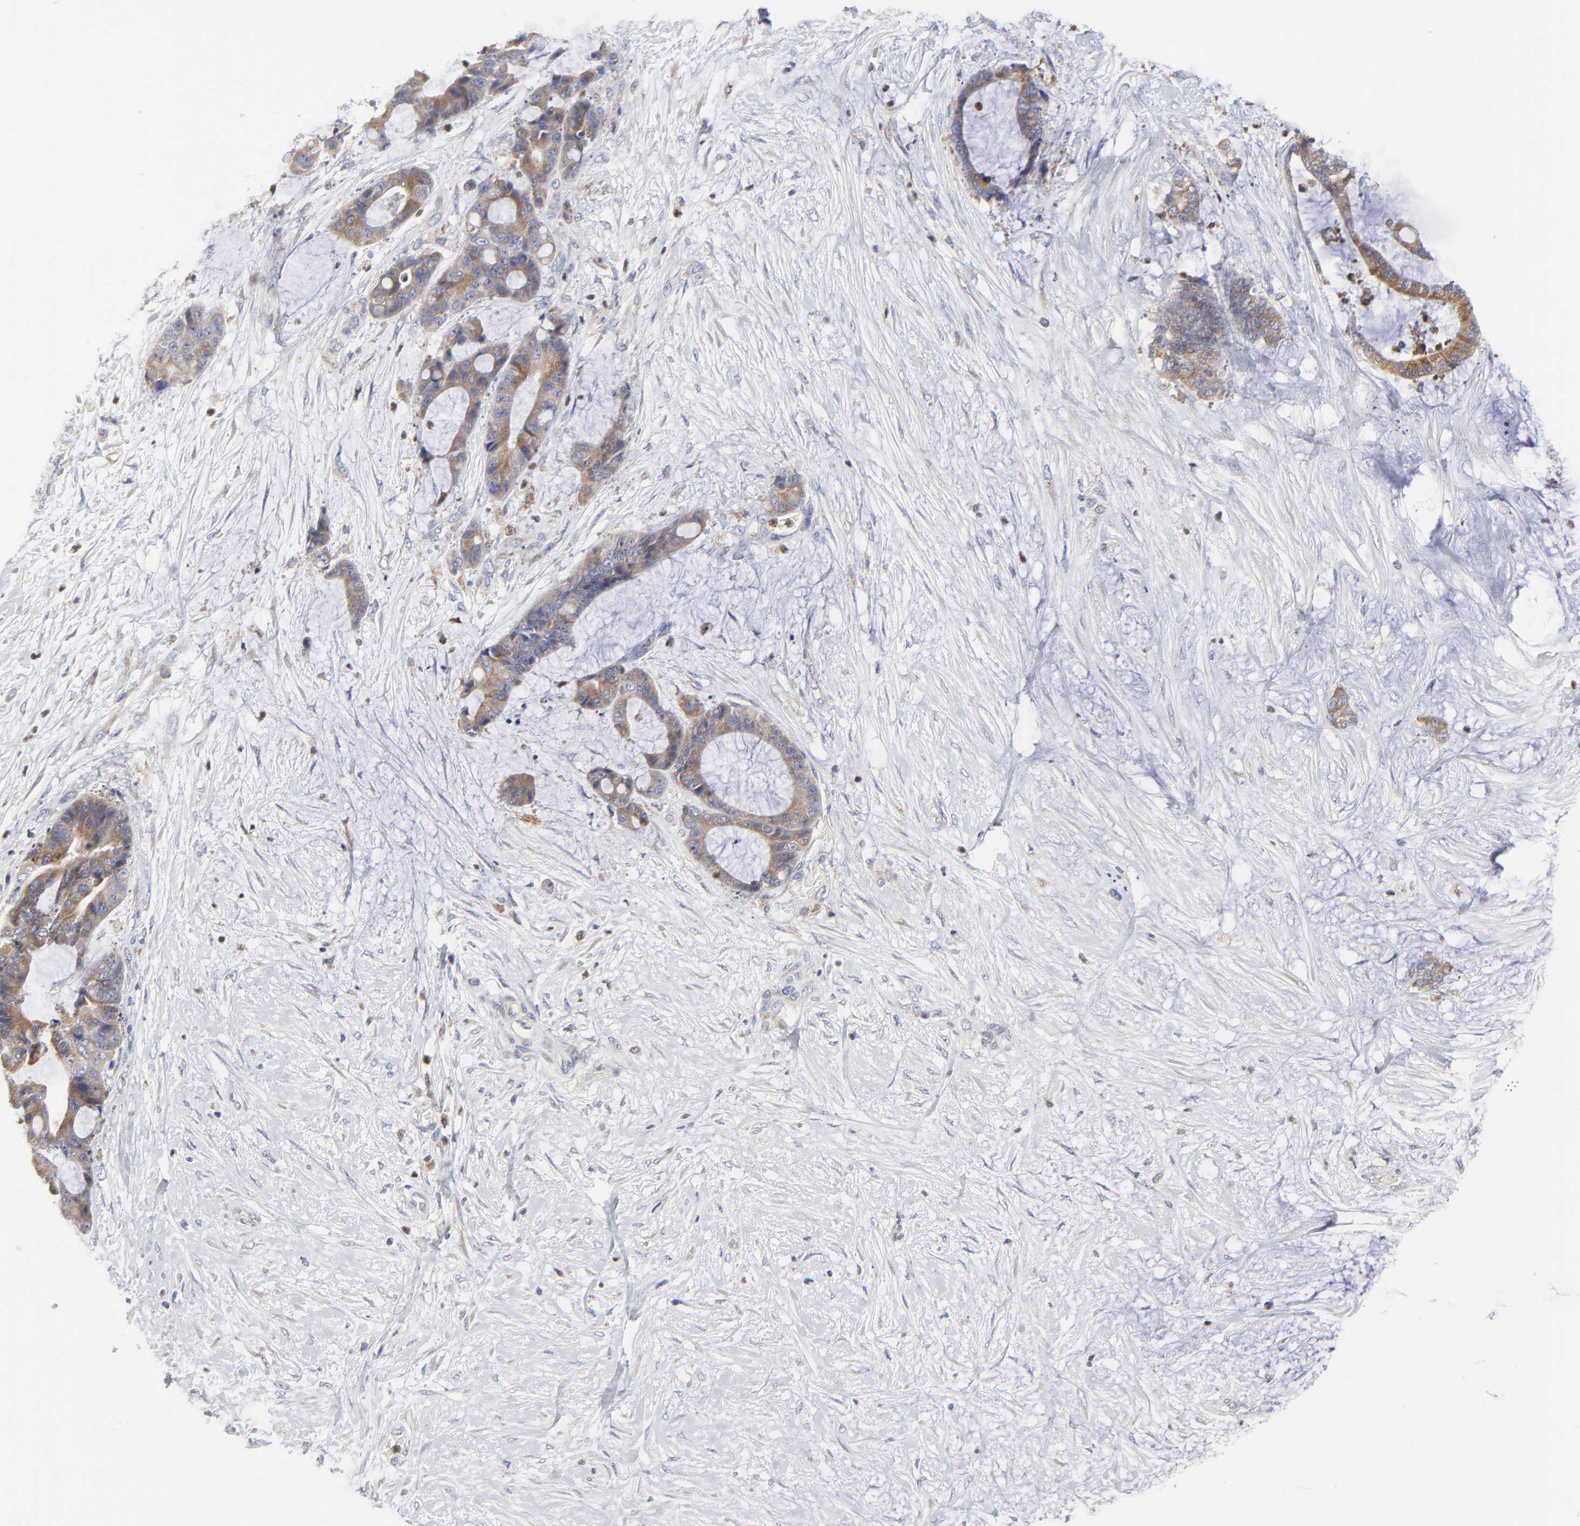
{"staining": {"intensity": "moderate", "quantity": ">75%", "location": "cytoplasmic/membranous"}, "tissue": "liver cancer", "cell_type": "Tumor cells", "image_type": "cancer", "snomed": [{"axis": "morphology", "description": "Cholangiocarcinoma"}, {"axis": "topography", "description": "Liver"}], "caption": "A high-resolution histopathology image shows immunohistochemistry staining of liver cancer (cholangiocarcinoma), which shows moderate cytoplasmic/membranous expression in approximately >75% of tumor cells.", "gene": "MOSPD2", "patient": {"sex": "female", "age": 73}}